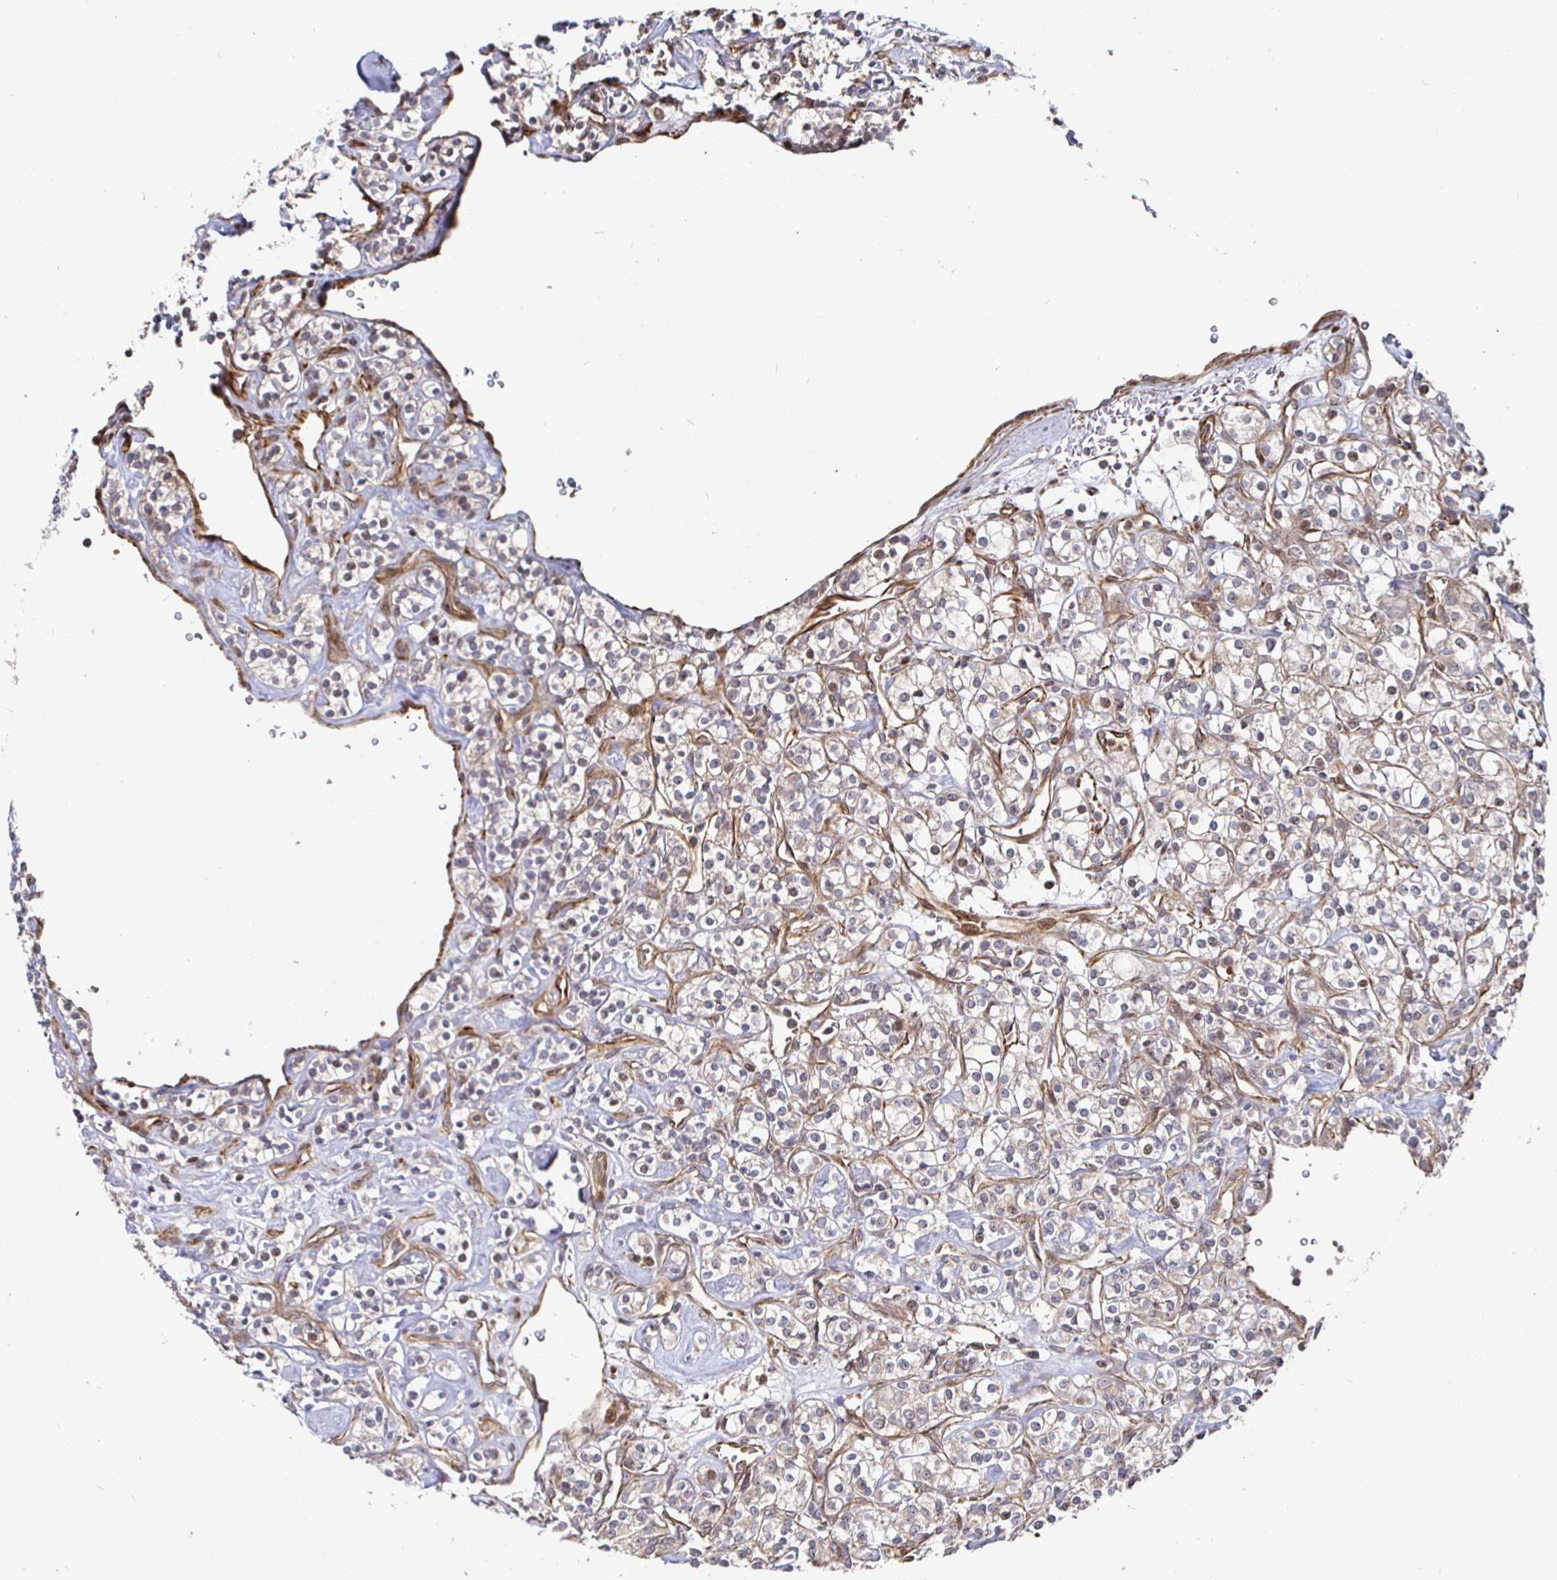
{"staining": {"intensity": "weak", "quantity": "<25%", "location": "cytoplasmic/membranous"}, "tissue": "renal cancer", "cell_type": "Tumor cells", "image_type": "cancer", "snomed": [{"axis": "morphology", "description": "Adenocarcinoma, NOS"}, {"axis": "topography", "description": "Kidney"}], "caption": "DAB immunohistochemical staining of adenocarcinoma (renal) exhibits no significant staining in tumor cells.", "gene": "TBKBP1", "patient": {"sex": "male", "age": 77}}